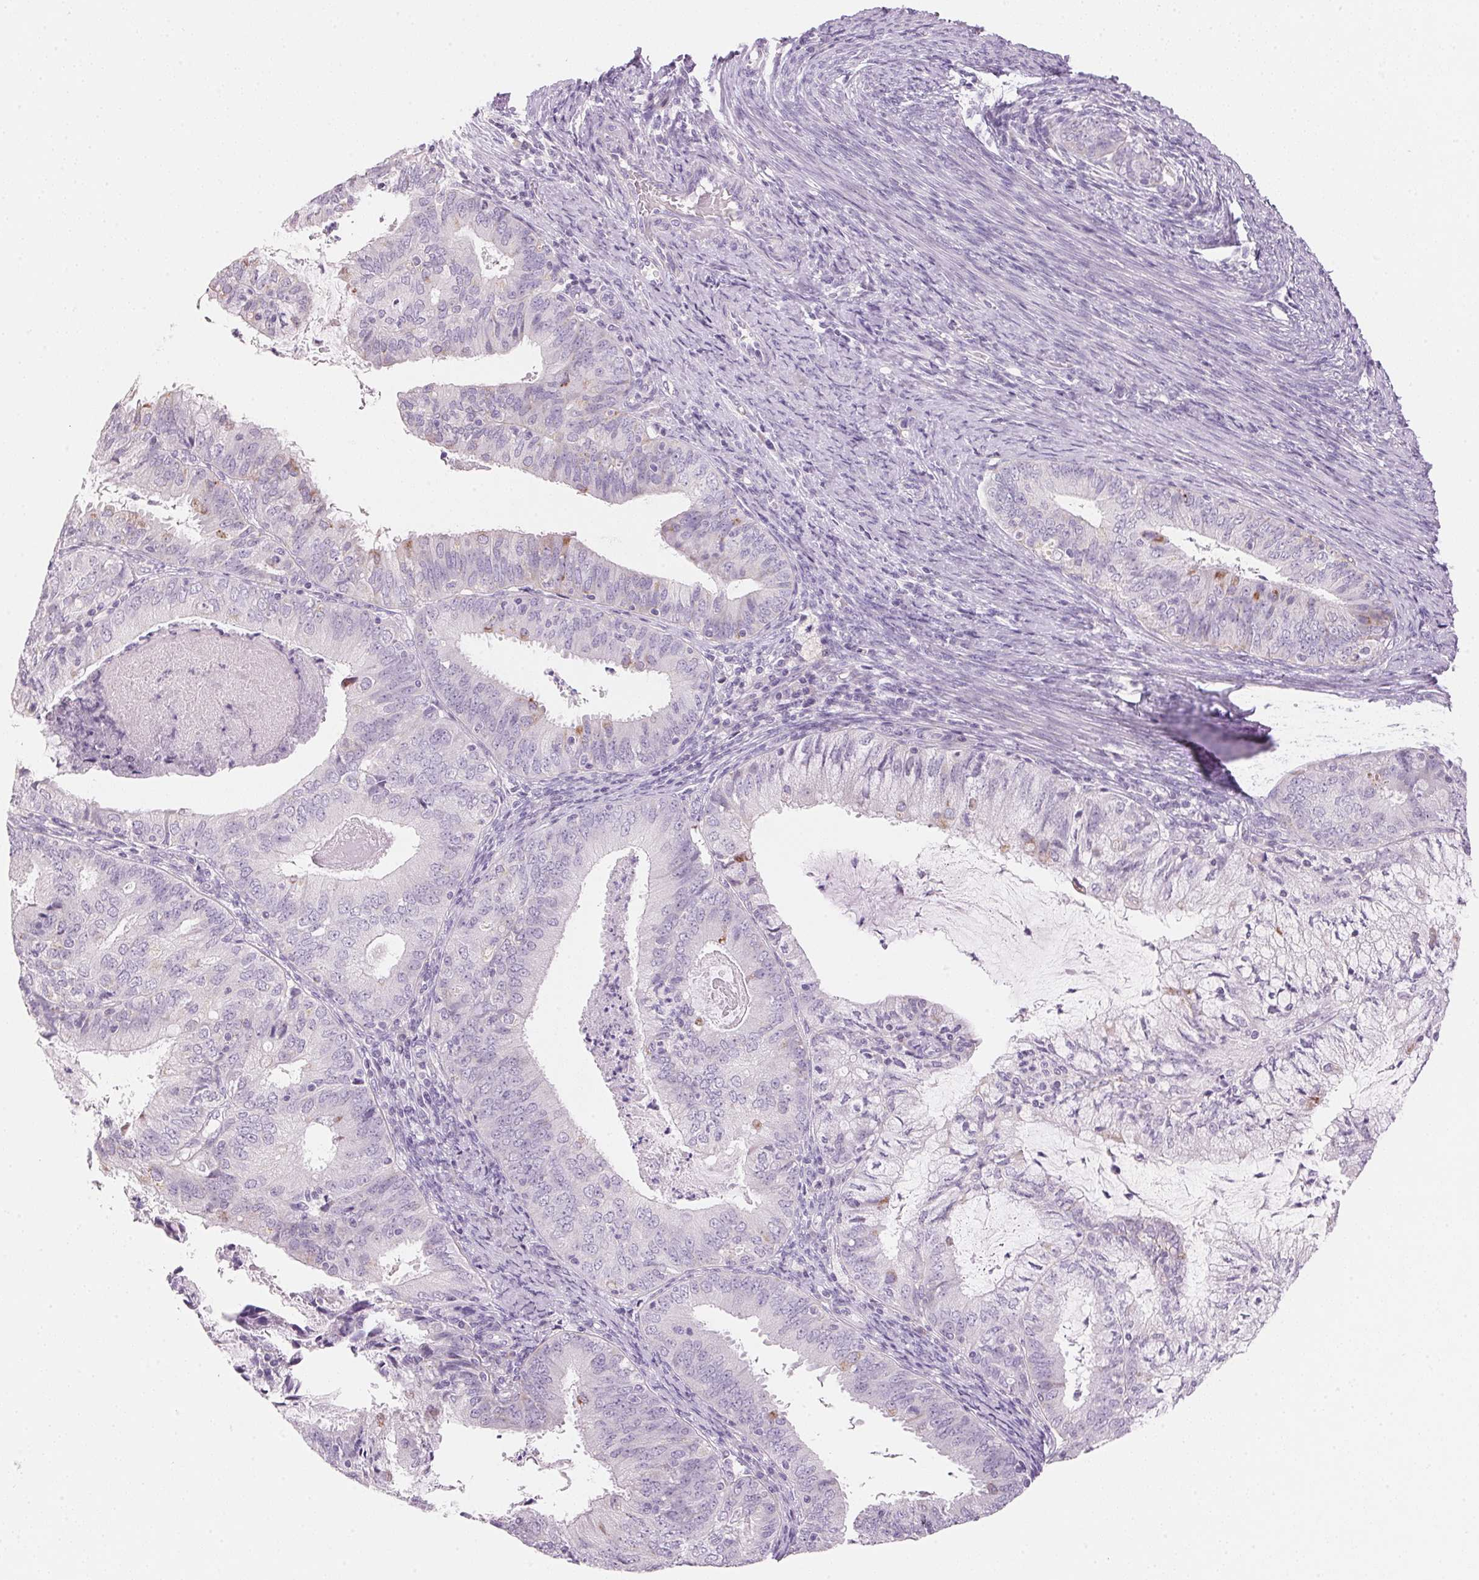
{"staining": {"intensity": "negative", "quantity": "none", "location": "none"}, "tissue": "endometrial cancer", "cell_type": "Tumor cells", "image_type": "cancer", "snomed": [{"axis": "morphology", "description": "Adenocarcinoma, NOS"}, {"axis": "topography", "description": "Endometrium"}], "caption": "Image shows no protein staining in tumor cells of adenocarcinoma (endometrial) tissue. (Brightfield microscopy of DAB (3,3'-diaminobenzidine) IHC at high magnification).", "gene": "CYP11B1", "patient": {"sex": "female", "age": 57}}